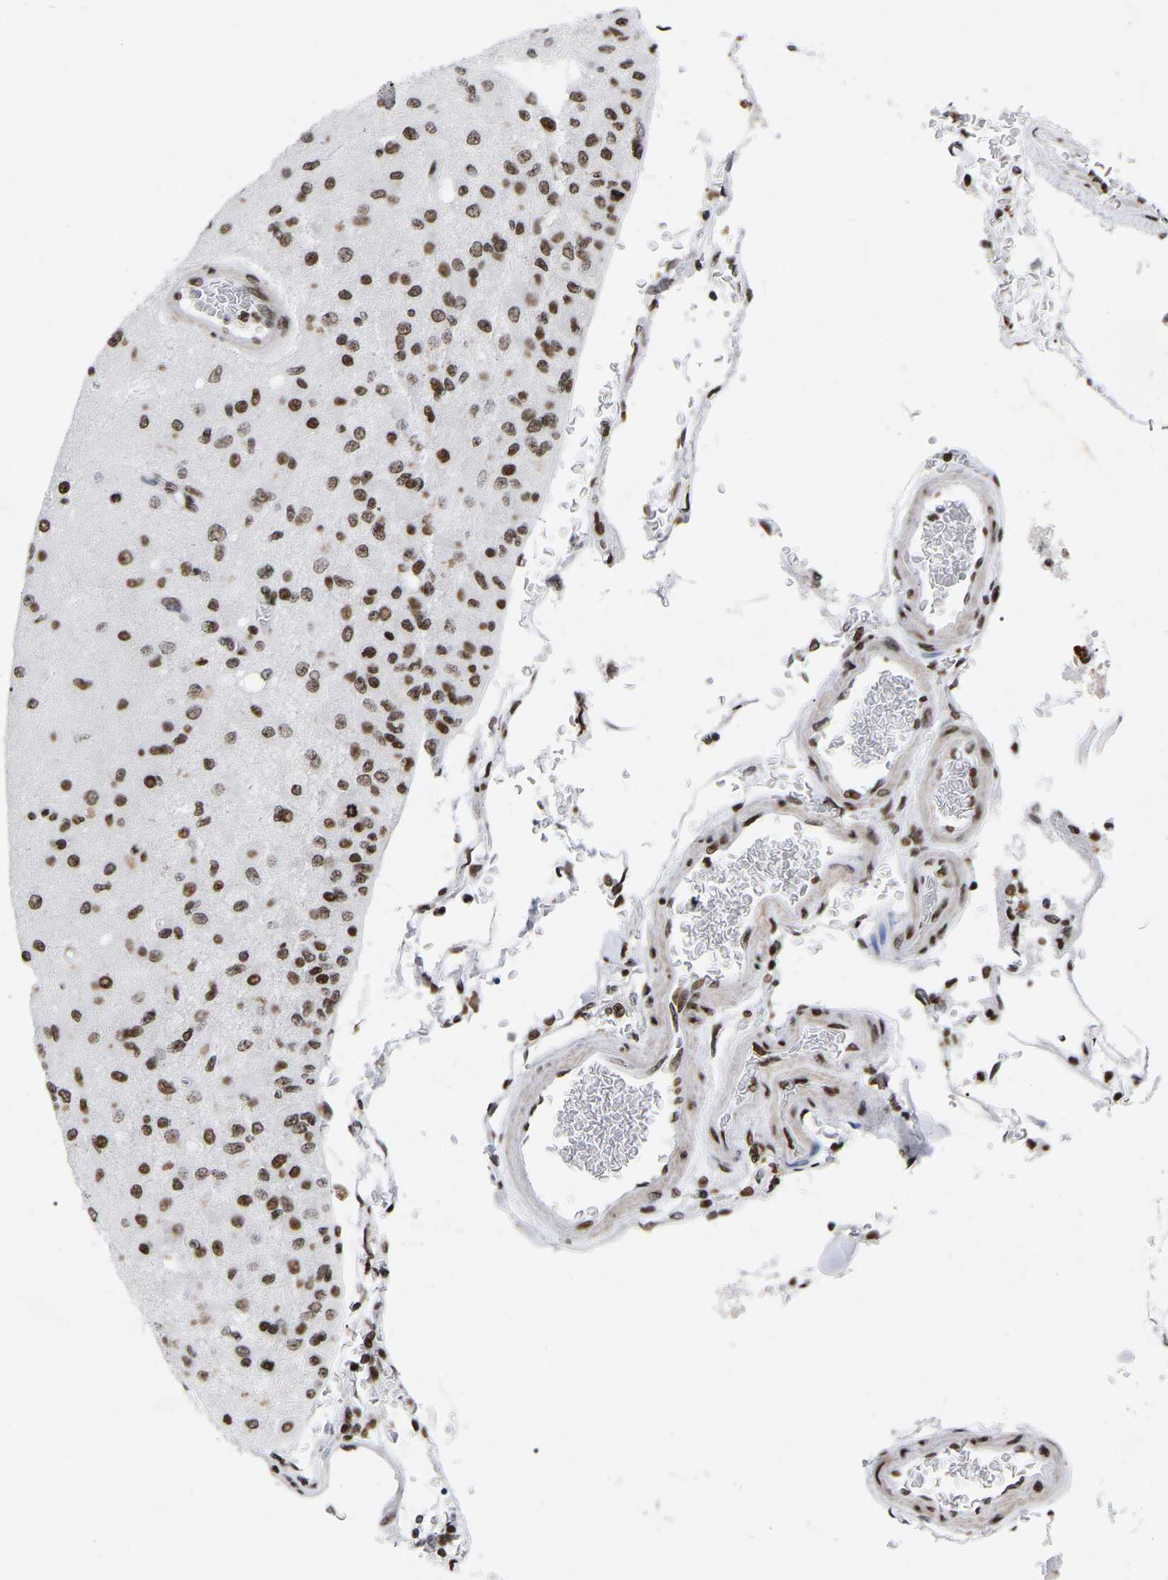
{"staining": {"intensity": "moderate", "quantity": ">75%", "location": "nuclear"}, "tissue": "glioma", "cell_type": "Tumor cells", "image_type": "cancer", "snomed": [{"axis": "morphology", "description": "Normal tissue, NOS"}, {"axis": "morphology", "description": "Glioma, malignant, High grade"}, {"axis": "topography", "description": "Cerebral cortex"}], "caption": "Glioma stained with a protein marker shows moderate staining in tumor cells.", "gene": "PRCC", "patient": {"sex": "male", "age": 77}}